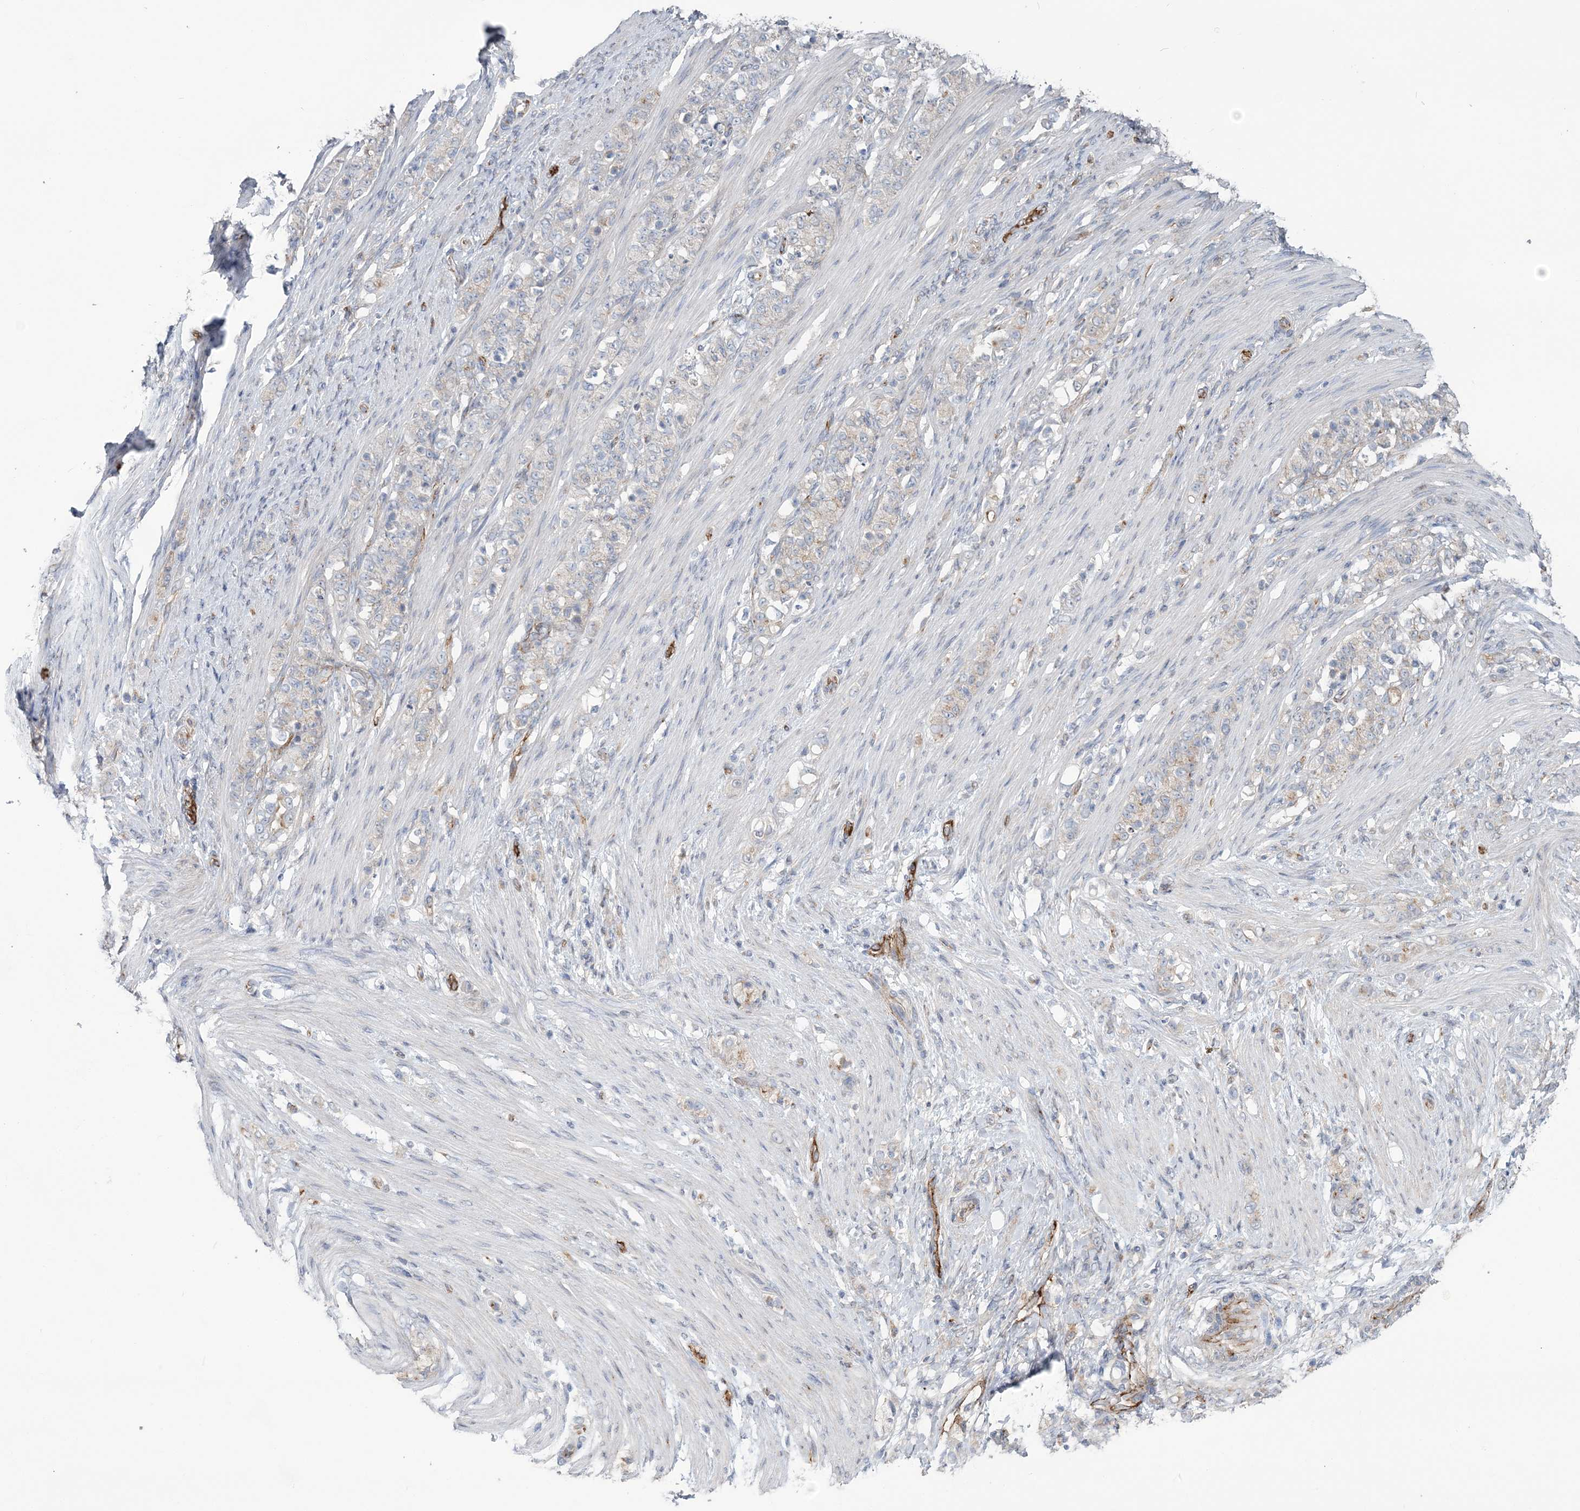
{"staining": {"intensity": "negative", "quantity": "none", "location": "none"}, "tissue": "stomach cancer", "cell_type": "Tumor cells", "image_type": "cancer", "snomed": [{"axis": "morphology", "description": "Adenocarcinoma, NOS"}, {"axis": "topography", "description": "Stomach"}], "caption": "Adenocarcinoma (stomach) was stained to show a protein in brown. There is no significant staining in tumor cells. Brightfield microscopy of immunohistochemistry stained with DAB (brown) and hematoxylin (blue), captured at high magnification.", "gene": "RAB11FIP5", "patient": {"sex": "female", "age": 79}}